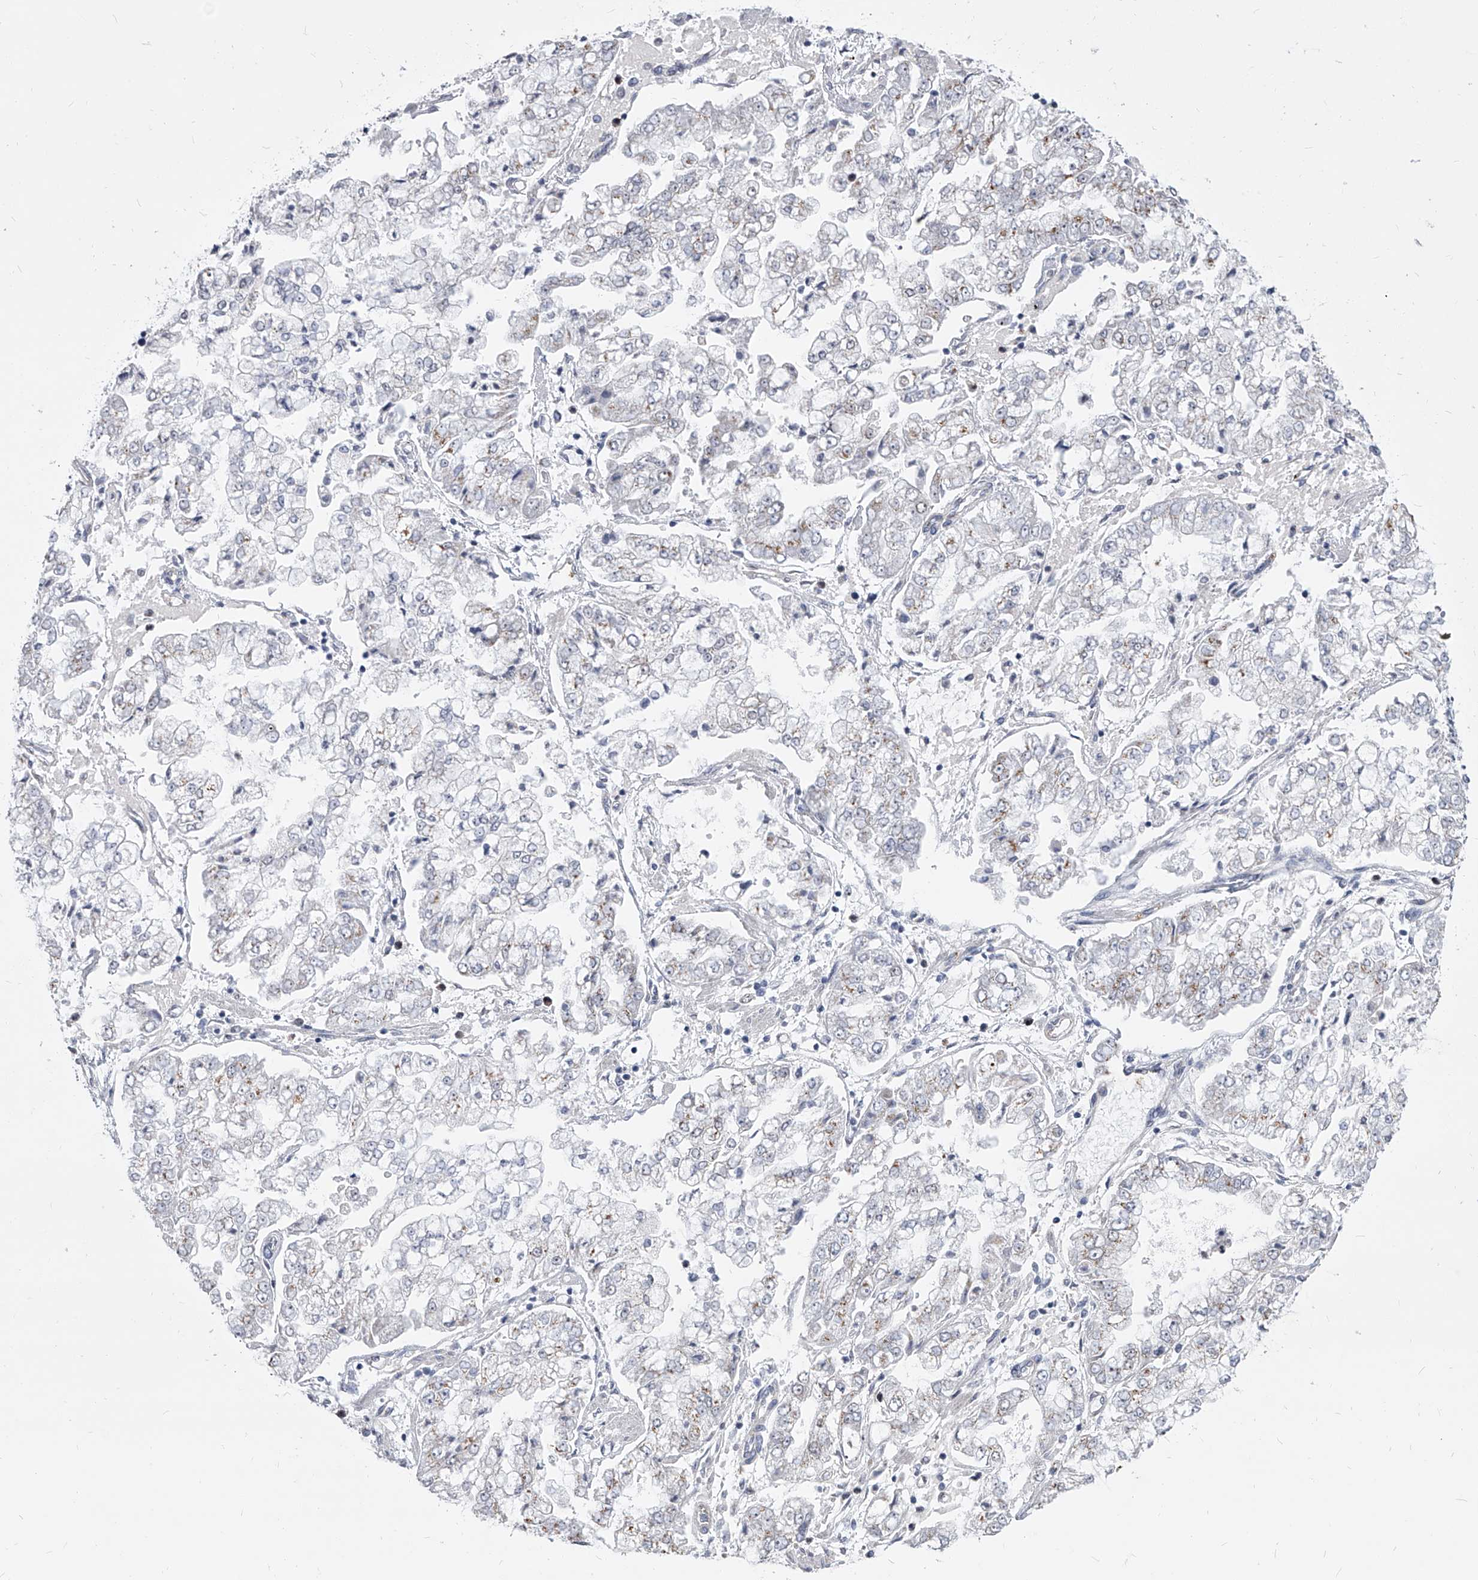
{"staining": {"intensity": "weak", "quantity": "<25%", "location": "cytoplasmic/membranous"}, "tissue": "stomach cancer", "cell_type": "Tumor cells", "image_type": "cancer", "snomed": [{"axis": "morphology", "description": "Adenocarcinoma, NOS"}, {"axis": "topography", "description": "Stomach"}], "caption": "Immunohistochemistry image of neoplastic tissue: stomach adenocarcinoma stained with DAB (3,3'-diaminobenzidine) exhibits no significant protein staining in tumor cells.", "gene": "EVA1C", "patient": {"sex": "male", "age": 76}}